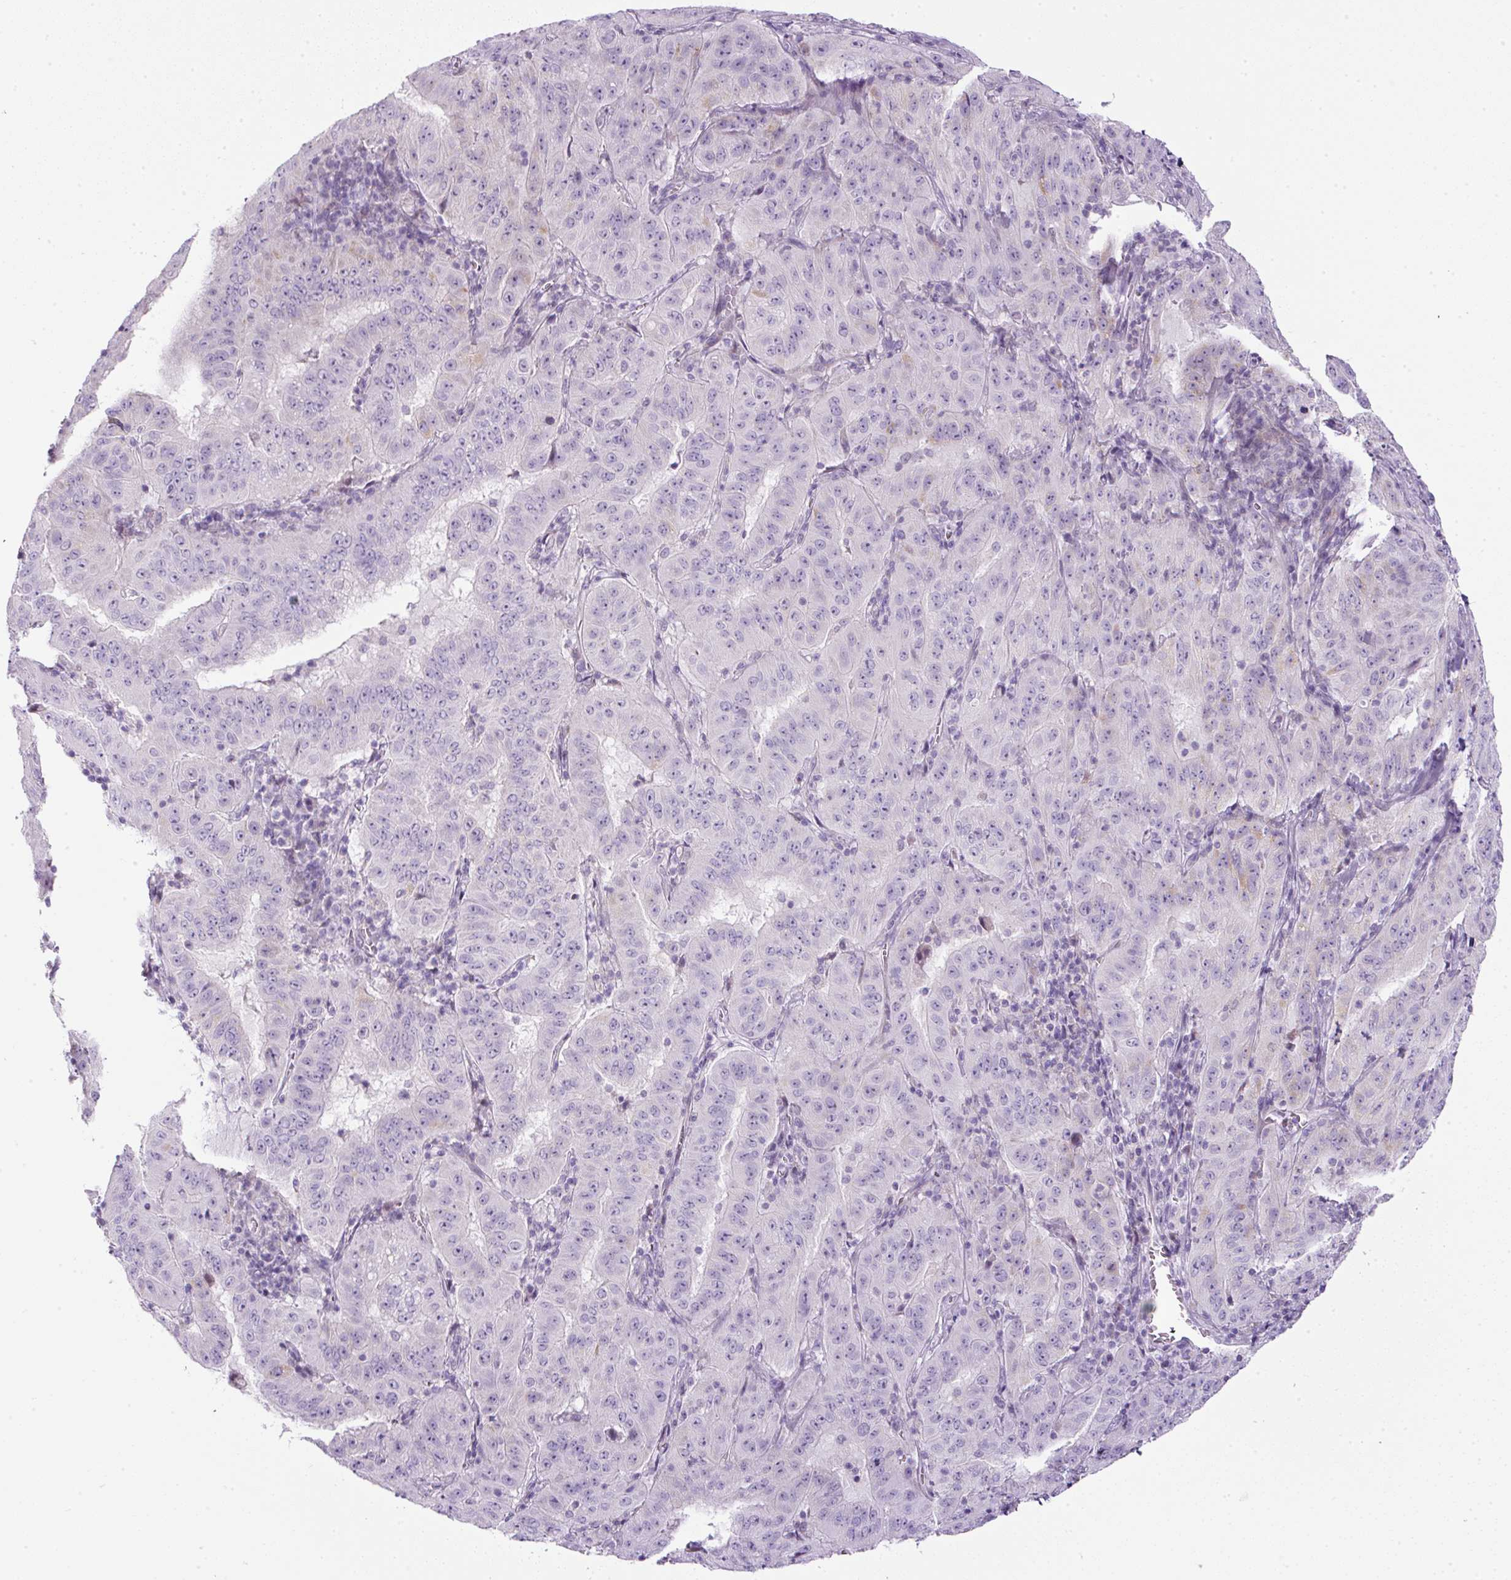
{"staining": {"intensity": "negative", "quantity": "none", "location": "none"}, "tissue": "pancreatic cancer", "cell_type": "Tumor cells", "image_type": "cancer", "snomed": [{"axis": "morphology", "description": "Adenocarcinoma, NOS"}, {"axis": "topography", "description": "Pancreas"}], "caption": "Protein analysis of adenocarcinoma (pancreatic) demonstrates no significant expression in tumor cells.", "gene": "FGFBP3", "patient": {"sex": "male", "age": 63}}